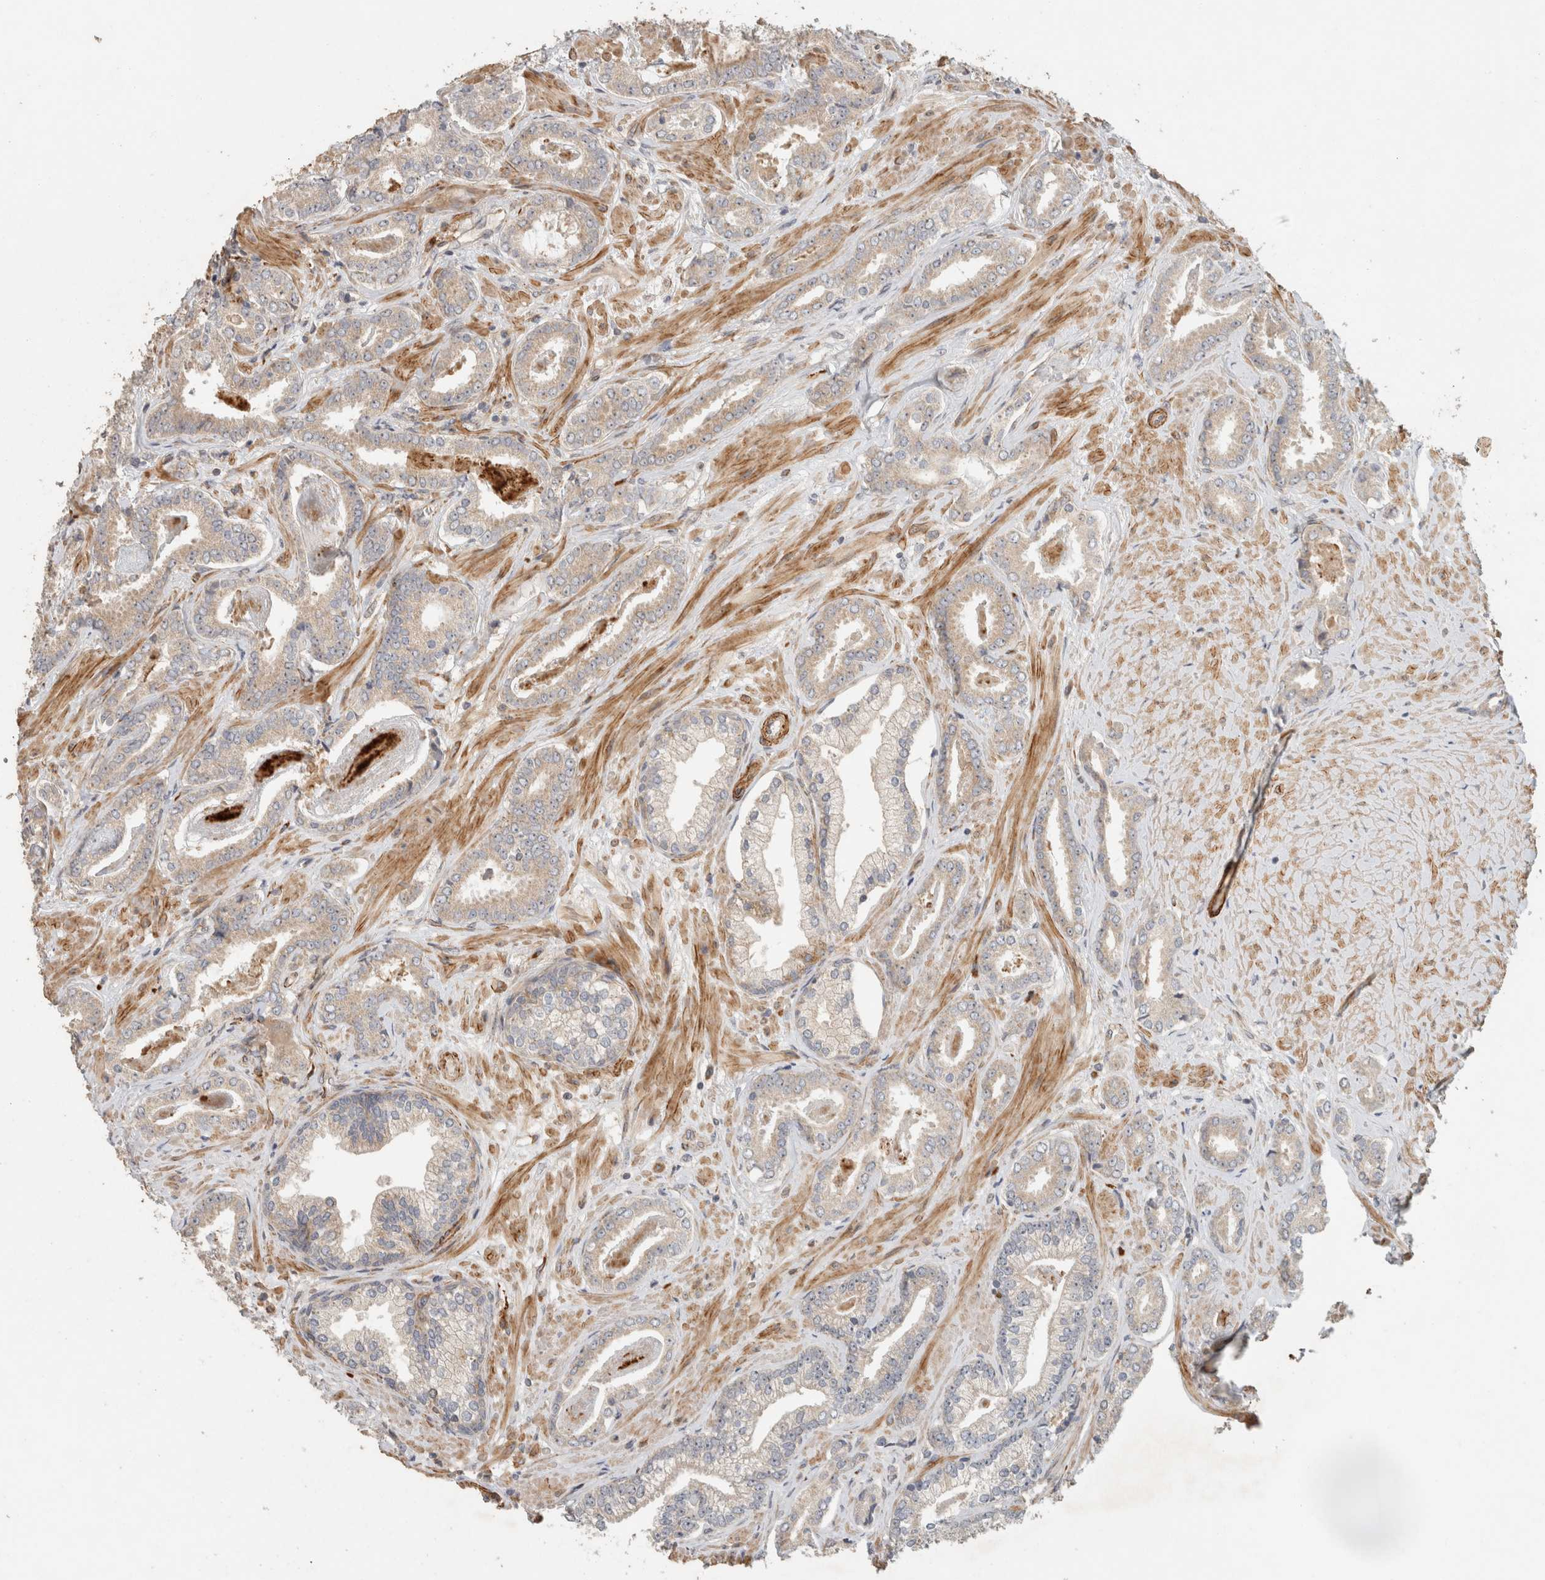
{"staining": {"intensity": "weak", "quantity": "25%-75%", "location": "cytoplasmic/membranous"}, "tissue": "prostate cancer", "cell_type": "Tumor cells", "image_type": "cancer", "snomed": [{"axis": "morphology", "description": "Adenocarcinoma, Low grade"}, {"axis": "topography", "description": "Prostate"}], "caption": "Protein expression by immunohistochemistry reveals weak cytoplasmic/membranous expression in about 25%-75% of tumor cells in prostate cancer (adenocarcinoma (low-grade)).", "gene": "SIPA1L2", "patient": {"sex": "male", "age": 71}}